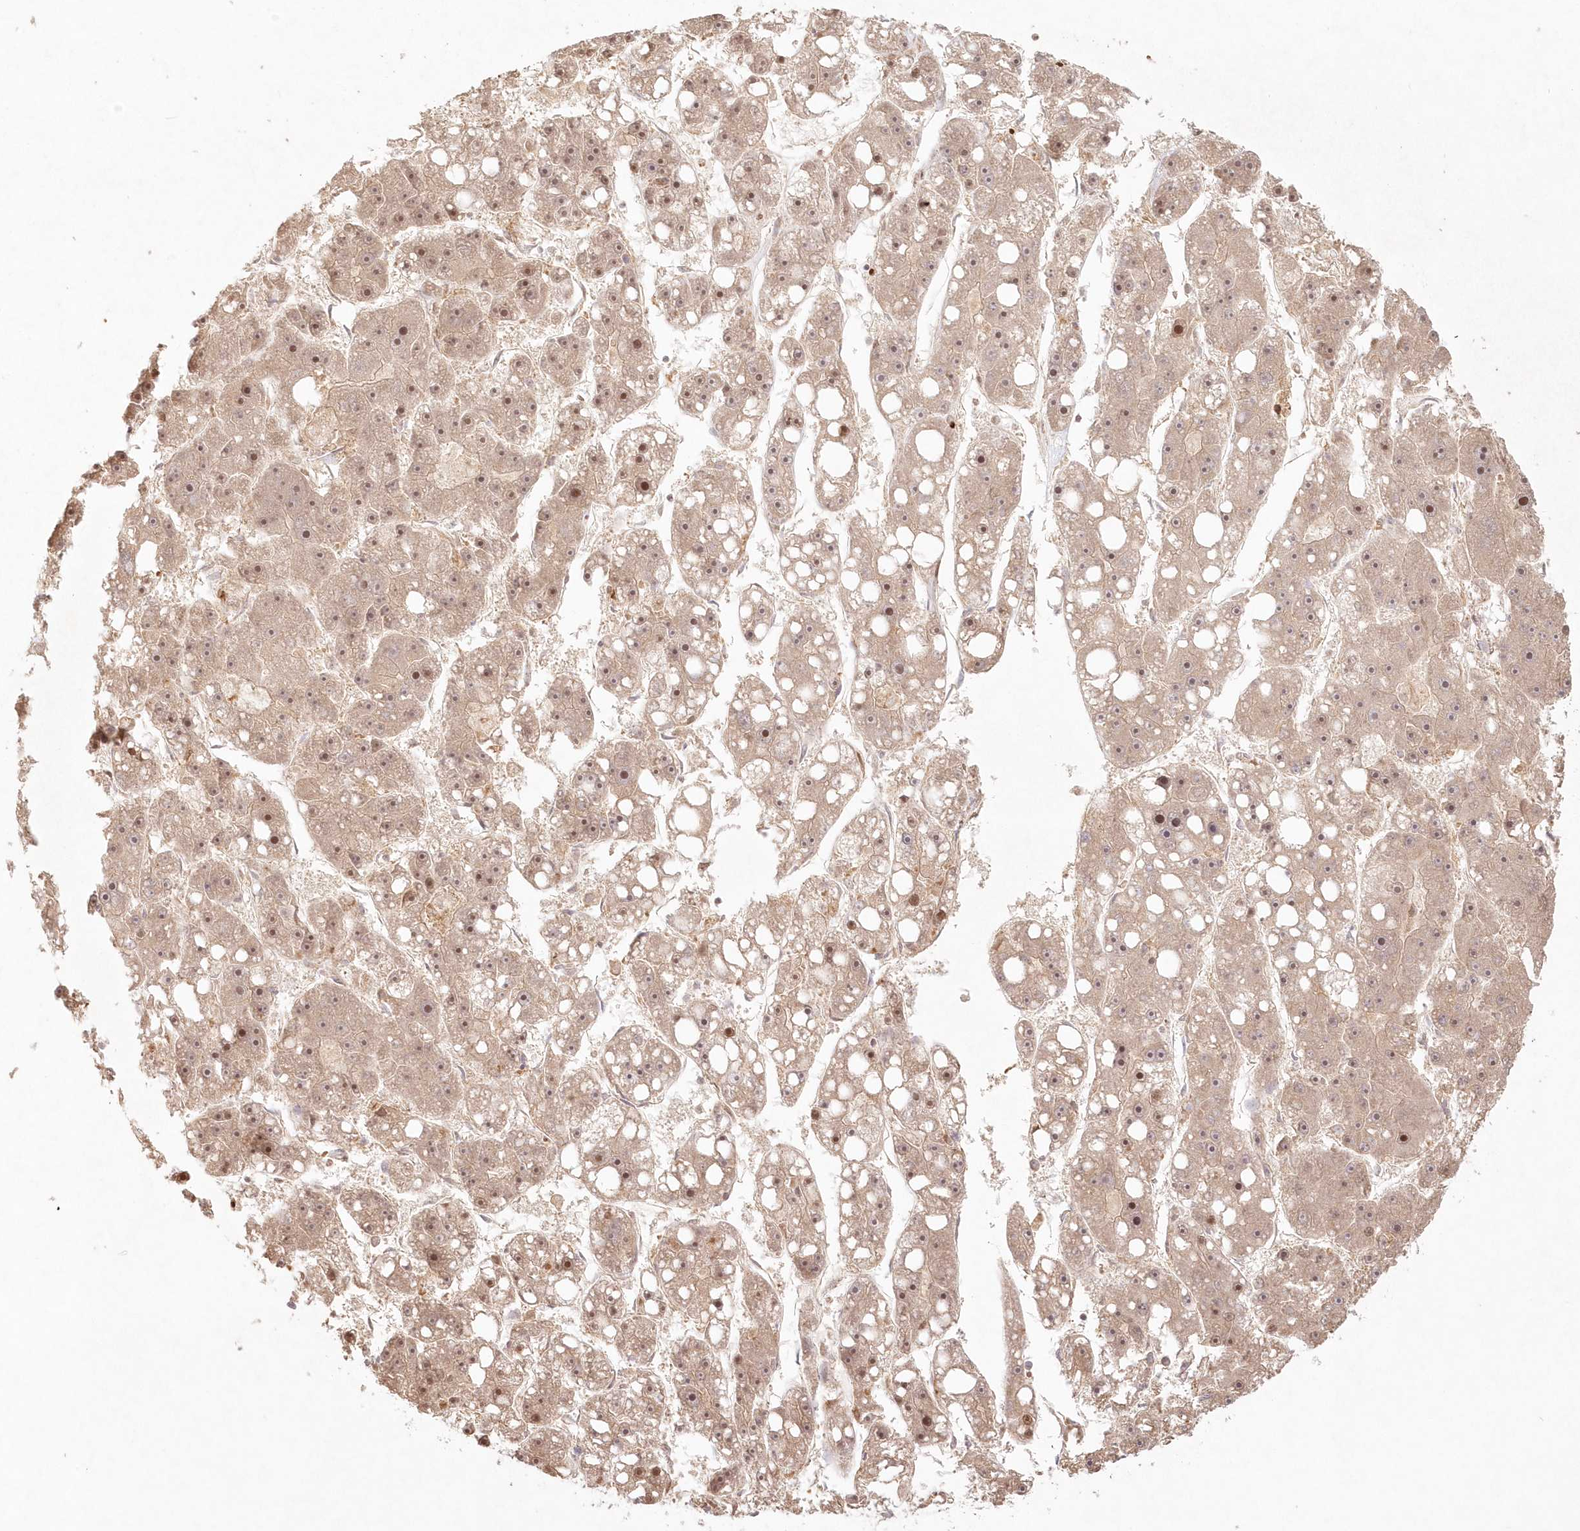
{"staining": {"intensity": "weak", "quantity": ">75%", "location": "nuclear"}, "tissue": "liver cancer", "cell_type": "Tumor cells", "image_type": "cancer", "snomed": [{"axis": "morphology", "description": "Carcinoma, Hepatocellular, NOS"}, {"axis": "topography", "description": "Liver"}], "caption": "This is an image of immunohistochemistry (IHC) staining of hepatocellular carcinoma (liver), which shows weak staining in the nuclear of tumor cells.", "gene": "KIAA0232", "patient": {"sex": "female", "age": 61}}